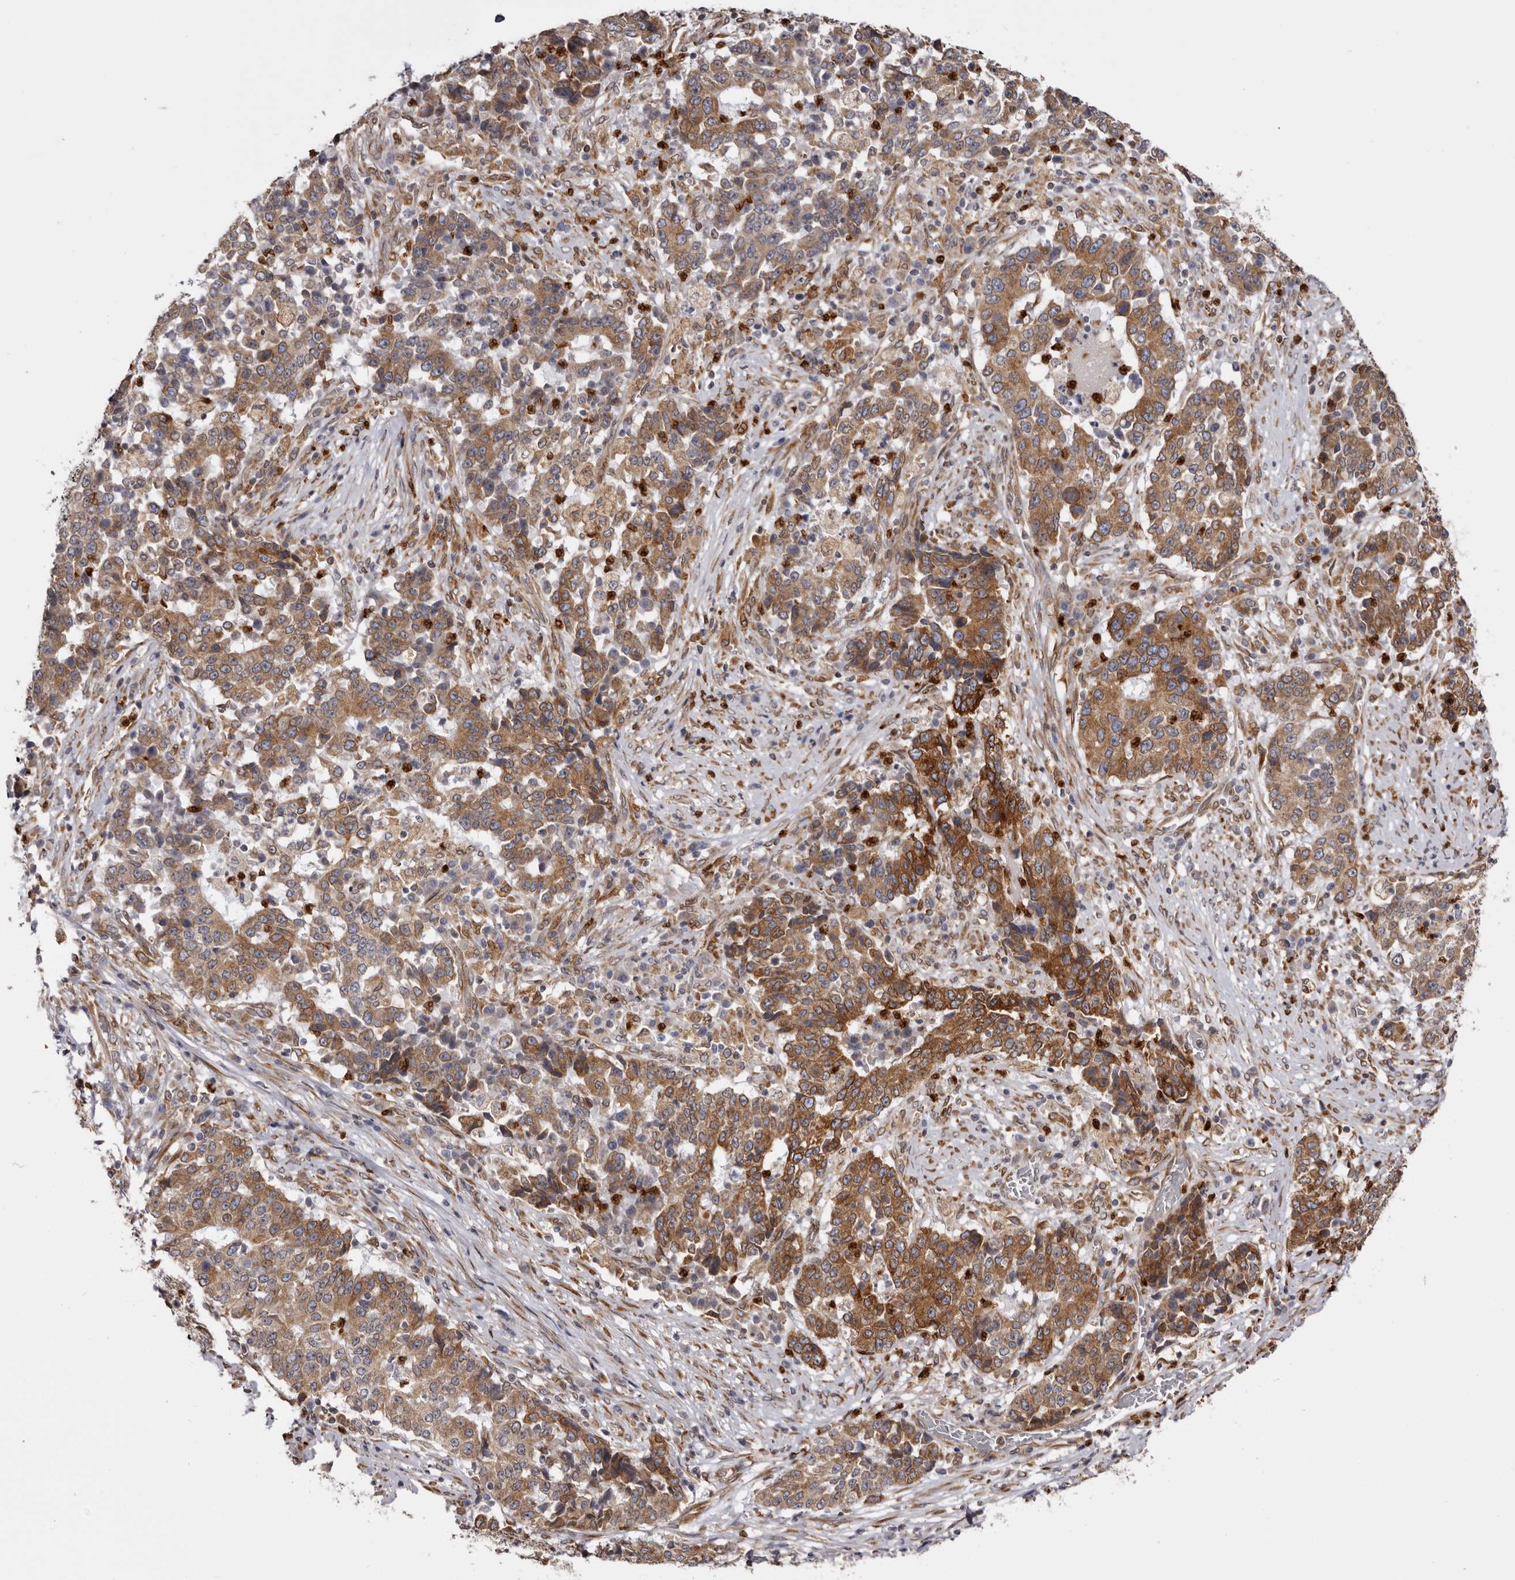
{"staining": {"intensity": "moderate", "quantity": ">75%", "location": "cytoplasmic/membranous"}, "tissue": "stomach cancer", "cell_type": "Tumor cells", "image_type": "cancer", "snomed": [{"axis": "morphology", "description": "Adenocarcinoma, NOS"}, {"axis": "topography", "description": "Stomach"}], "caption": "Protein expression analysis of adenocarcinoma (stomach) reveals moderate cytoplasmic/membranous expression in about >75% of tumor cells. (DAB (3,3'-diaminobenzidine) = brown stain, brightfield microscopy at high magnification).", "gene": "C4orf3", "patient": {"sex": "male", "age": 59}}